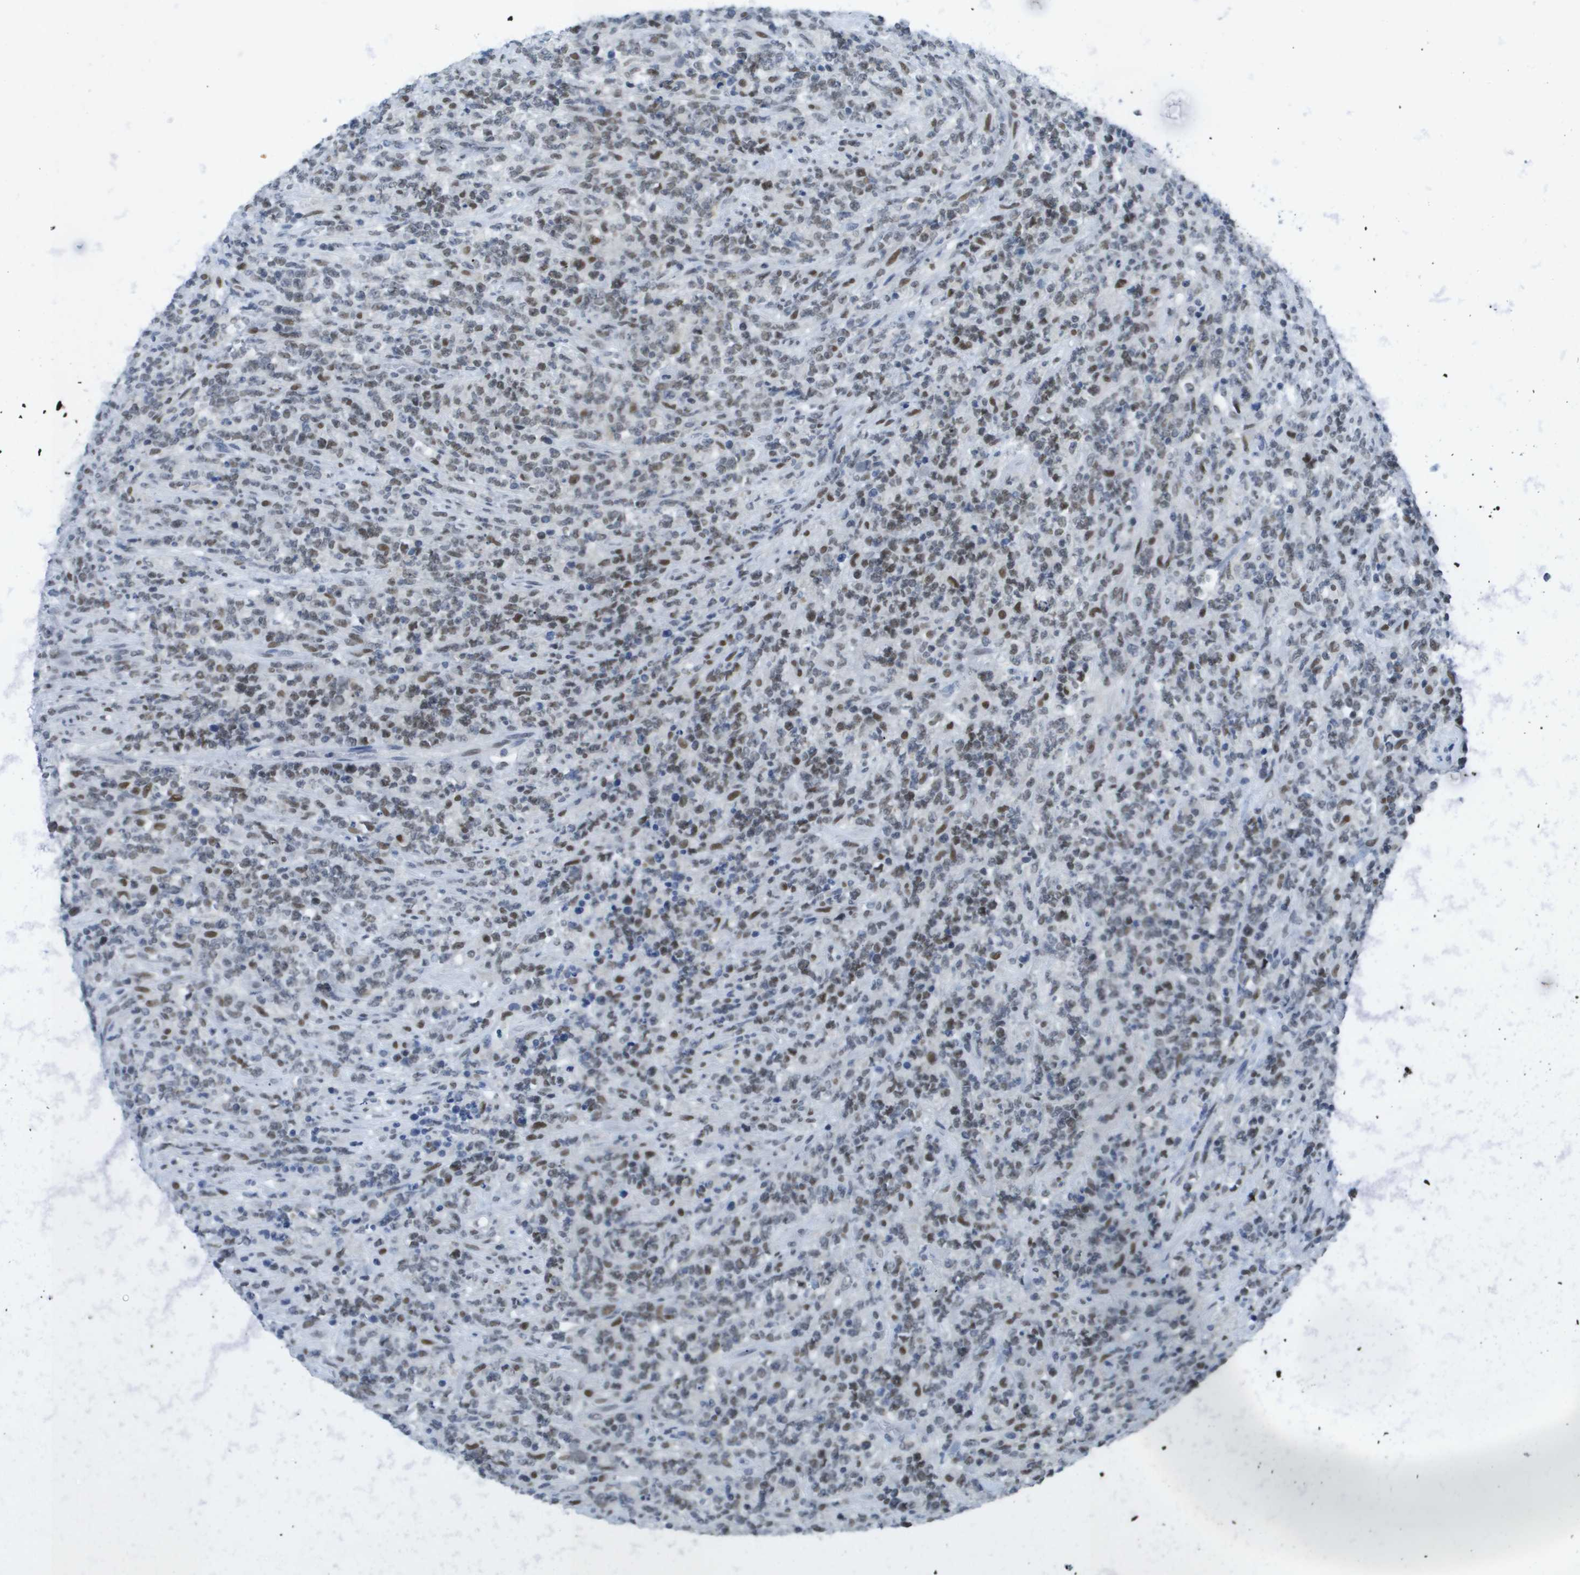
{"staining": {"intensity": "moderate", "quantity": "25%-75%", "location": "nuclear"}, "tissue": "lymphoma", "cell_type": "Tumor cells", "image_type": "cancer", "snomed": [{"axis": "morphology", "description": "Malignant lymphoma, non-Hodgkin's type, High grade"}, {"axis": "topography", "description": "Soft tissue"}], "caption": "The histopathology image exhibits a brown stain indicating the presence of a protein in the nuclear of tumor cells in lymphoma. The staining was performed using DAB, with brown indicating positive protein expression. Nuclei are stained blue with hematoxylin.", "gene": "TP53RK", "patient": {"sex": "male", "age": 18}}